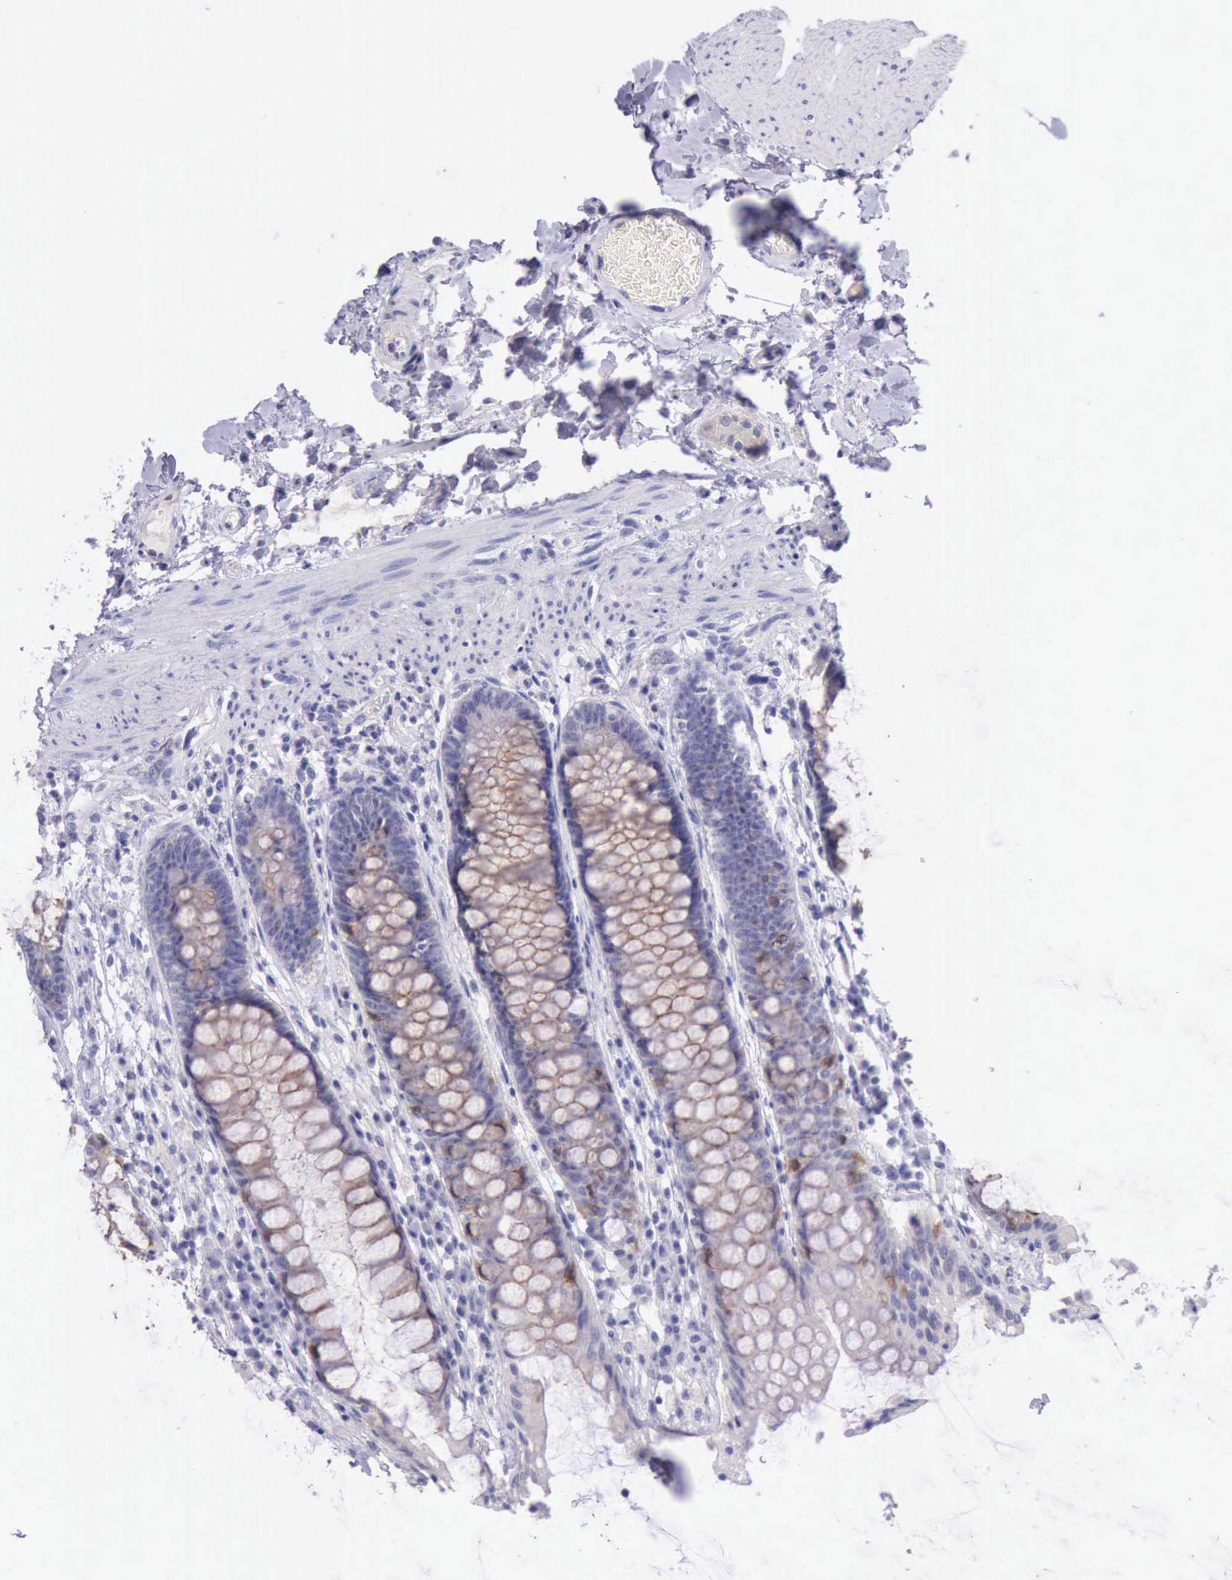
{"staining": {"intensity": "weak", "quantity": ">75%", "location": "cytoplasmic/membranous"}, "tissue": "rectum", "cell_type": "Glandular cells", "image_type": "normal", "snomed": [{"axis": "morphology", "description": "Normal tissue, NOS"}, {"axis": "topography", "description": "Rectum"}], "caption": "DAB immunohistochemical staining of benign rectum reveals weak cytoplasmic/membranous protein staining in about >75% of glandular cells. Immunohistochemistry stains the protein in brown and the nuclei are stained blue.", "gene": "LRFN5", "patient": {"sex": "female", "age": 46}}